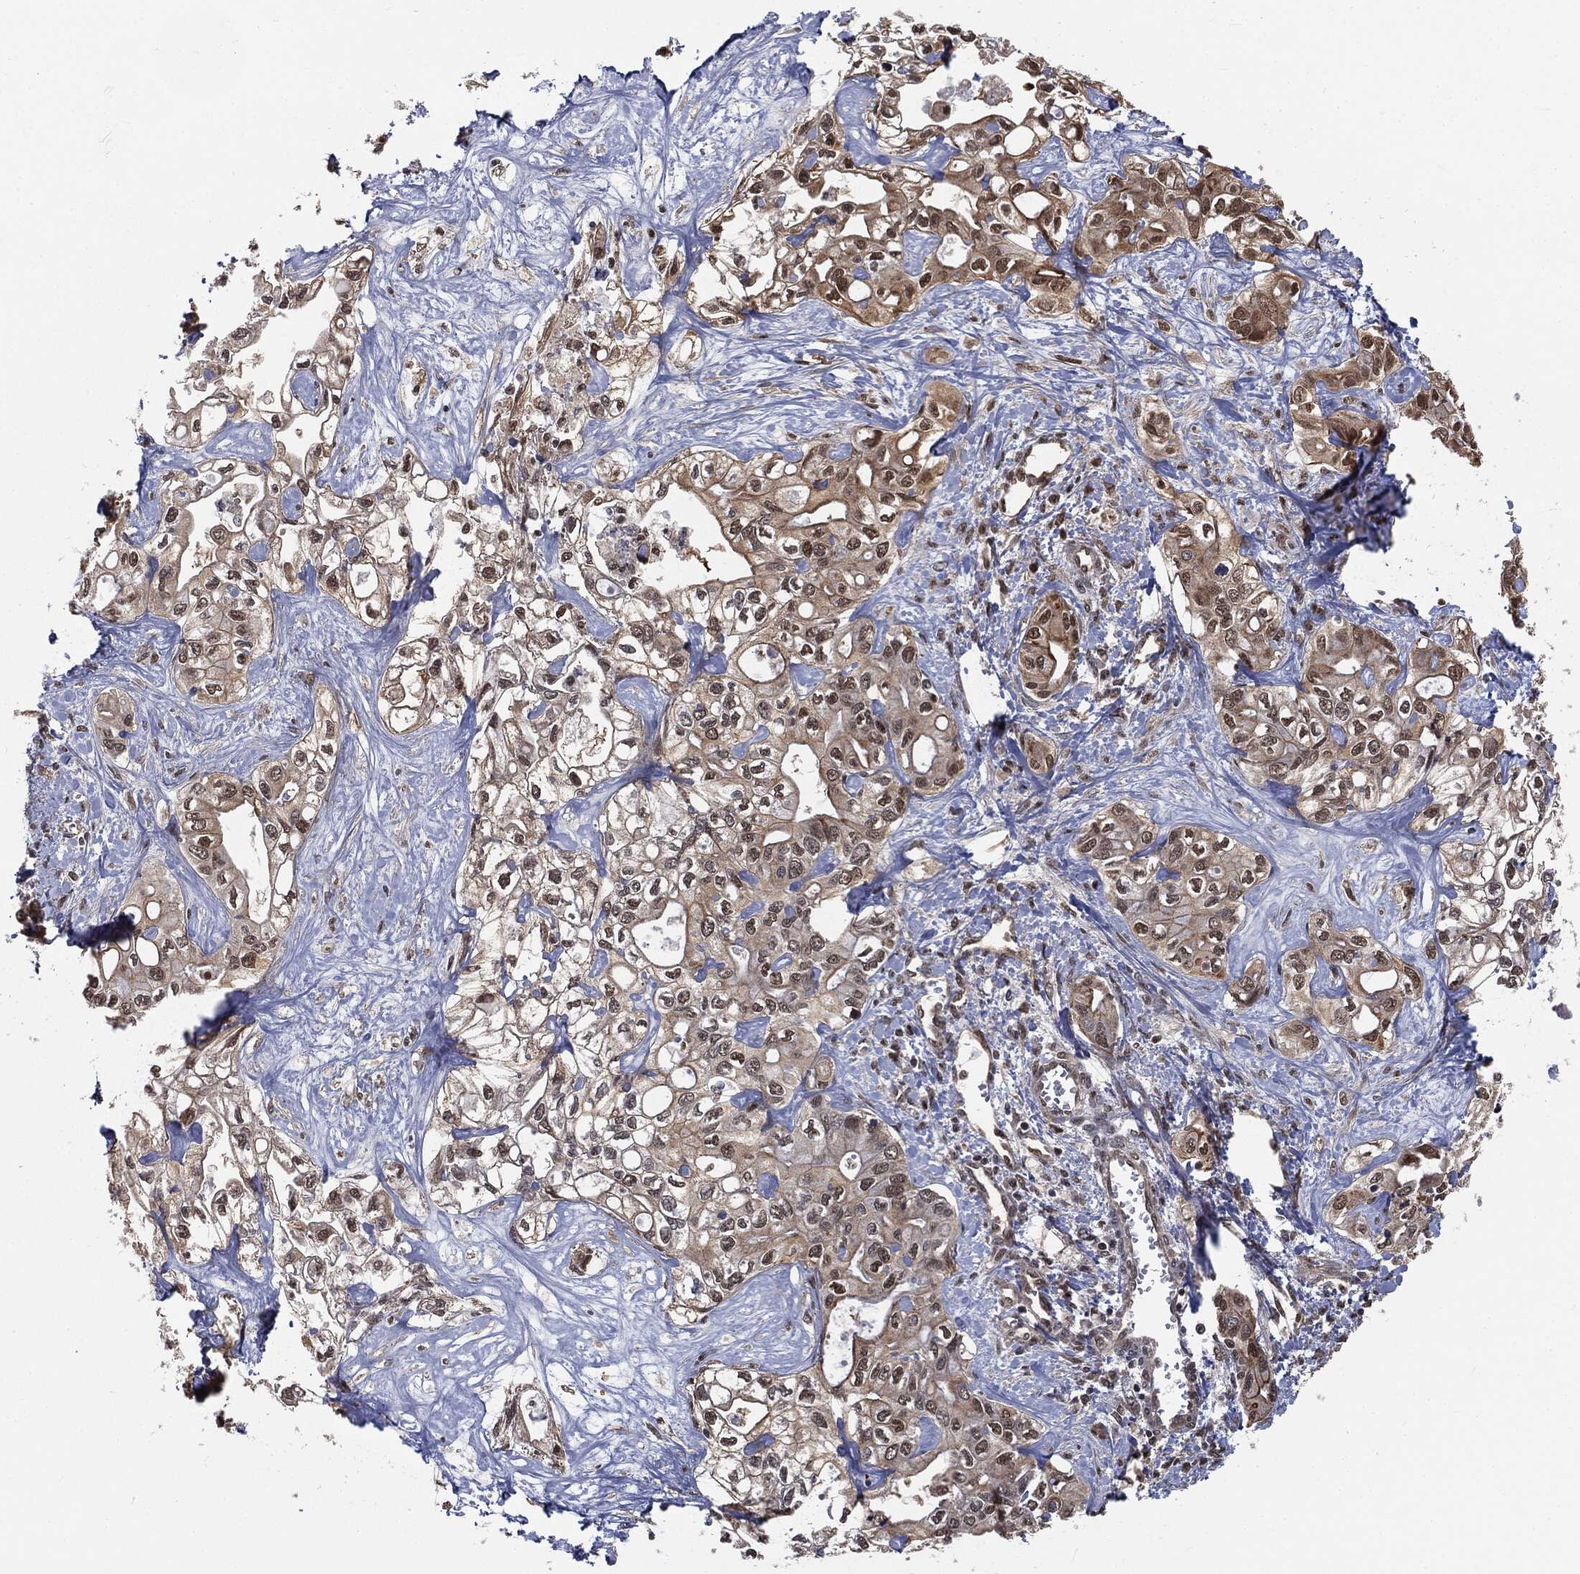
{"staining": {"intensity": "strong", "quantity": "<25%", "location": "cytoplasmic/membranous,nuclear"}, "tissue": "liver cancer", "cell_type": "Tumor cells", "image_type": "cancer", "snomed": [{"axis": "morphology", "description": "Cholangiocarcinoma"}, {"axis": "topography", "description": "Liver"}], "caption": "Liver cholangiocarcinoma stained for a protein demonstrates strong cytoplasmic/membranous and nuclear positivity in tumor cells.", "gene": "SHLD2", "patient": {"sex": "female", "age": 64}}